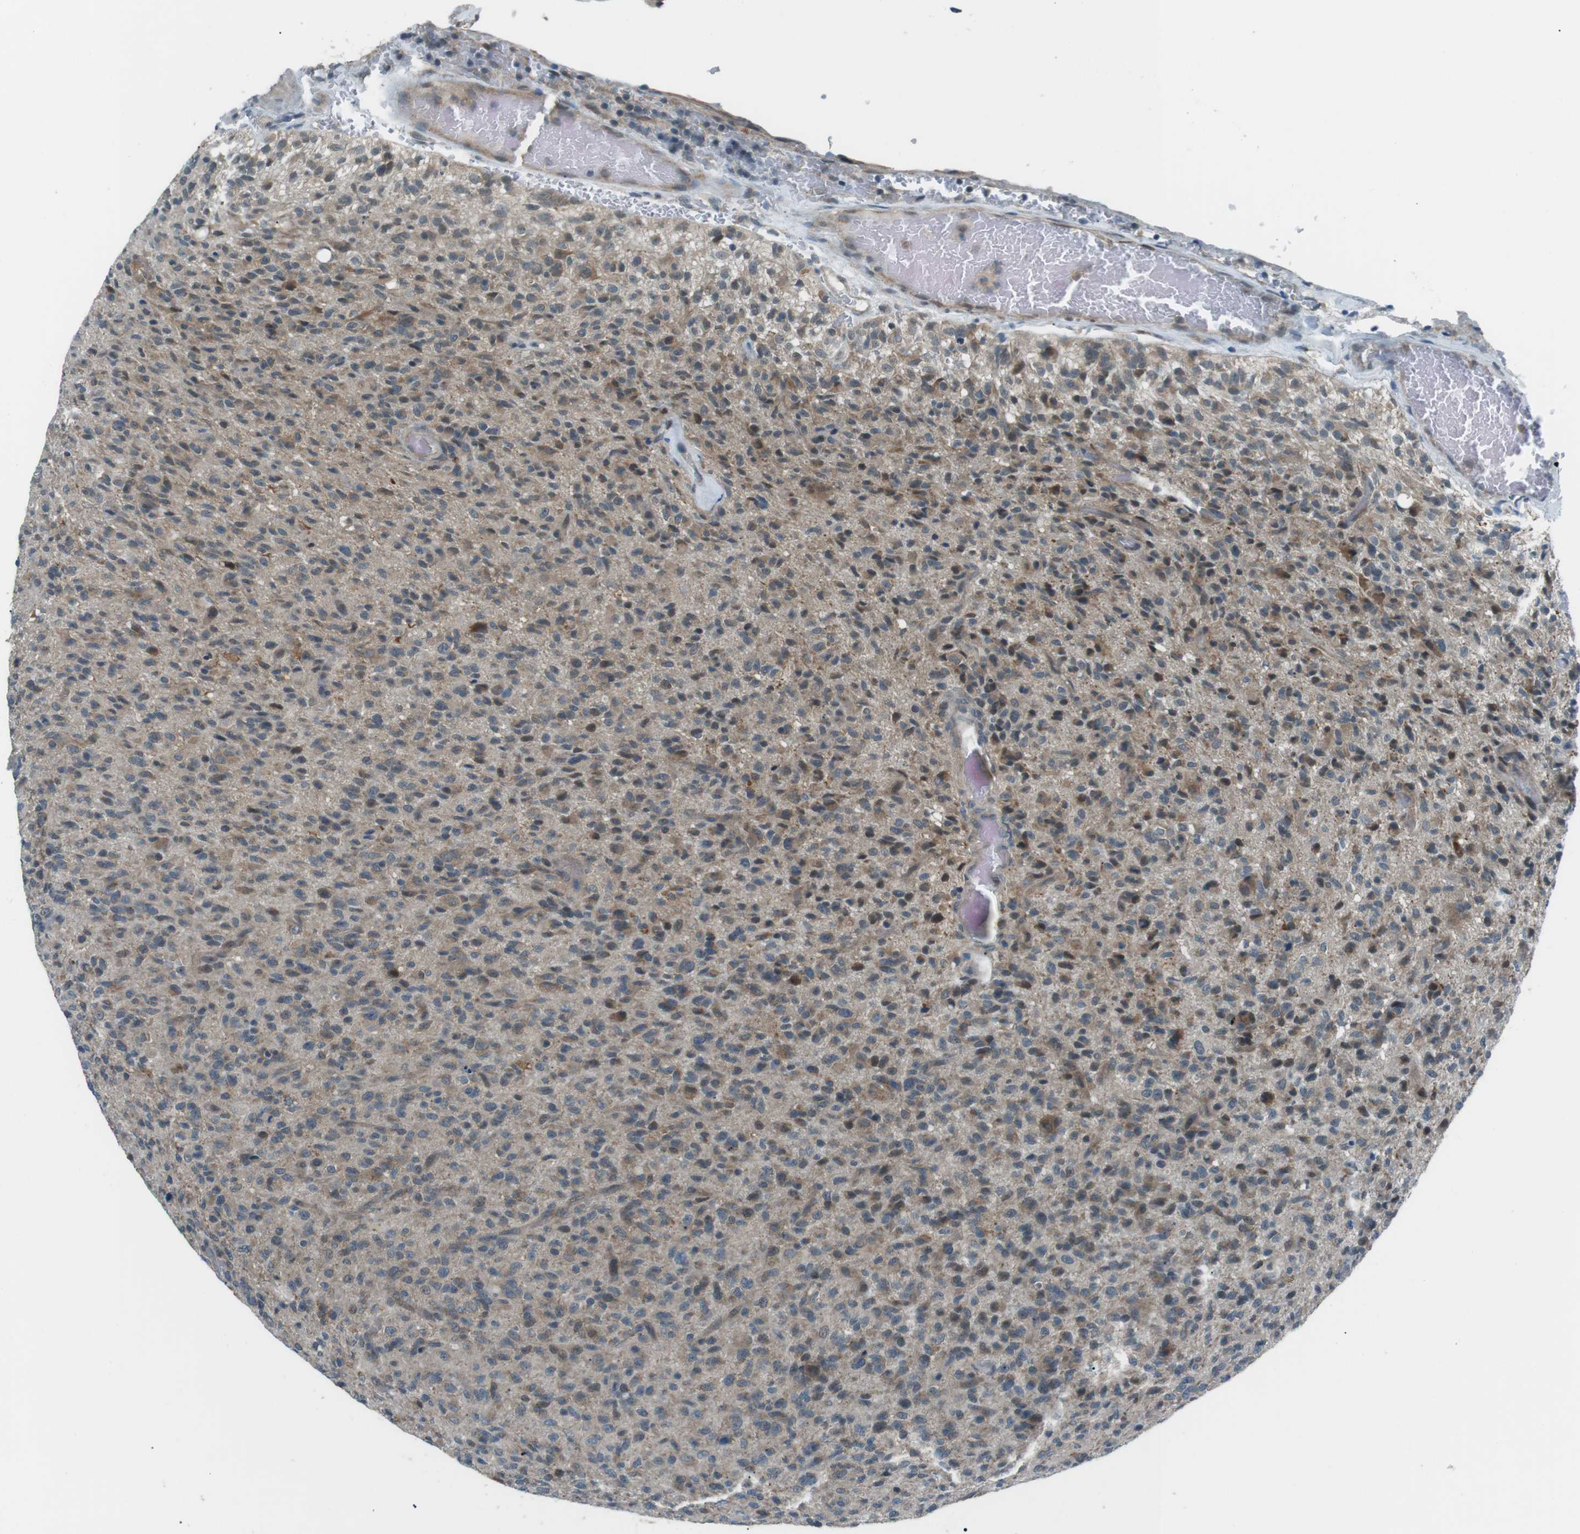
{"staining": {"intensity": "weak", "quantity": "25%-75%", "location": "cytoplasmic/membranous"}, "tissue": "glioma", "cell_type": "Tumor cells", "image_type": "cancer", "snomed": [{"axis": "morphology", "description": "Glioma, malignant, High grade"}, {"axis": "topography", "description": "Brain"}], "caption": "Glioma stained with a brown dye reveals weak cytoplasmic/membranous positive positivity in approximately 25%-75% of tumor cells.", "gene": "LRIG2", "patient": {"sex": "male", "age": 71}}